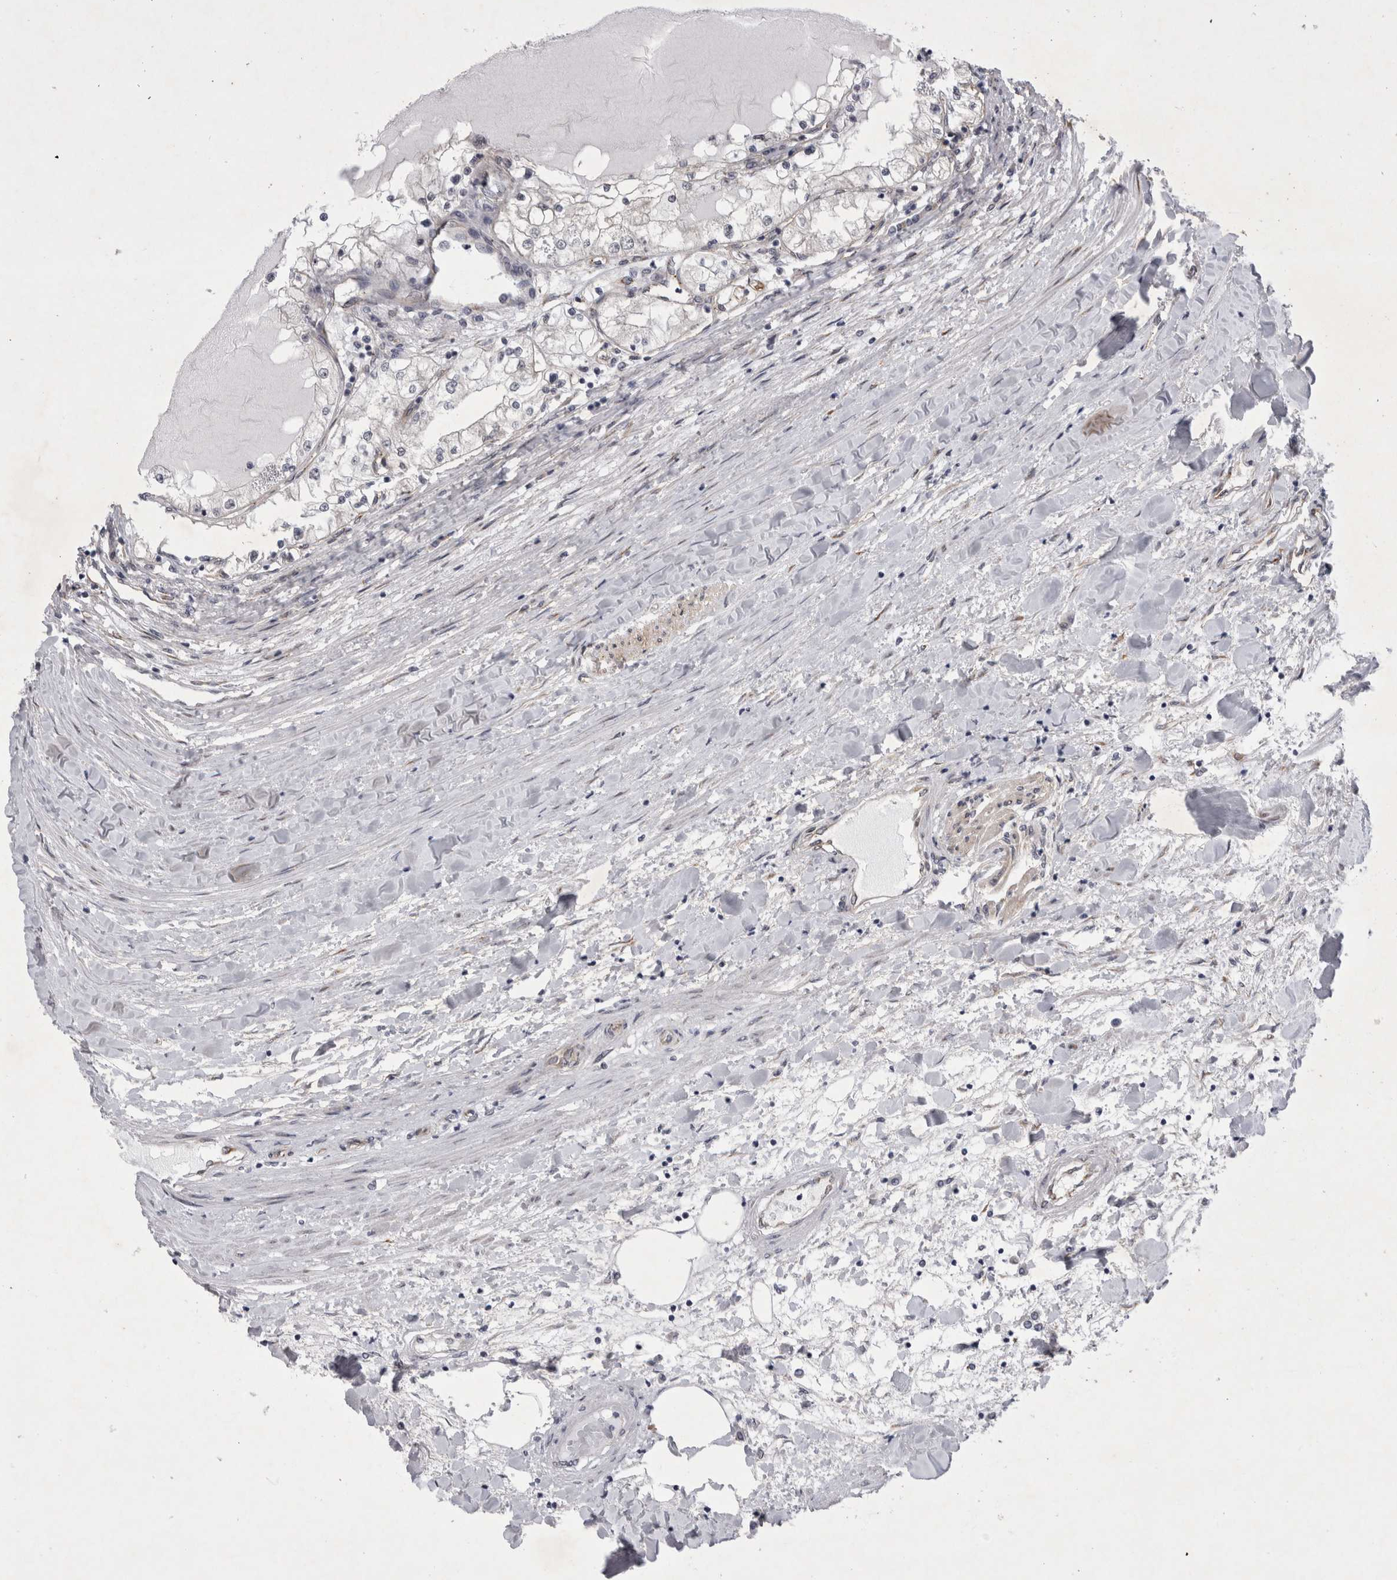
{"staining": {"intensity": "negative", "quantity": "none", "location": "none"}, "tissue": "renal cancer", "cell_type": "Tumor cells", "image_type": "cancer", "snomed": [{"axis": "morphology", "description": "Adenocarcinoma, NOS"}, {"axis": "topography", "description": "Kidney"}], "caption": "Micrograph shows no significant protein expression in tumor cells of renal cancer (adenocarcinoma).", "gene": "PARP11", "patient": {"sex": "male", "age": 68}}